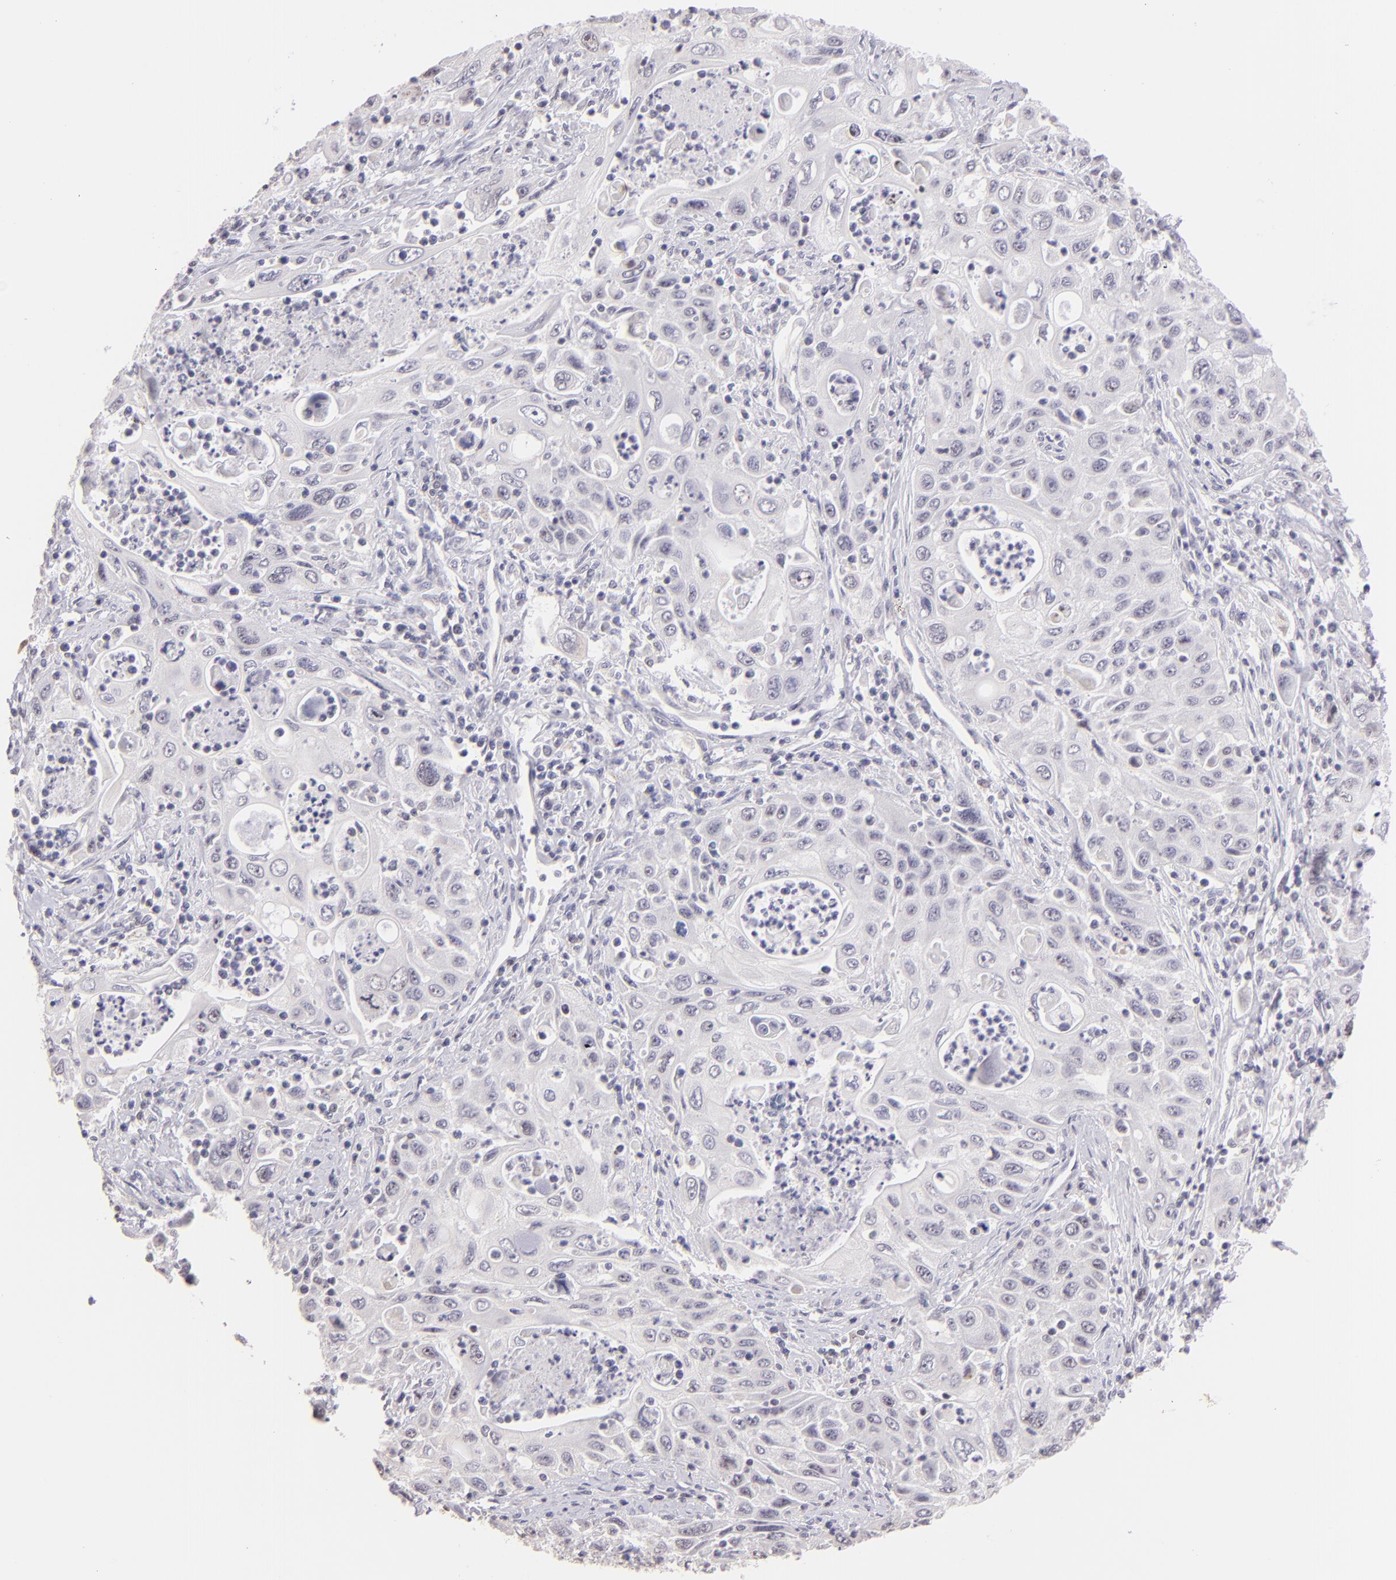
{"staining": {"intensity": "negative", "quantity": "none", "location": "none"}, "tissue": "pancreatic cancer", "cell_type": "Tumor cells", "image_type": "cancer", "snomed": [{"axis": "morphology", "description": "Adenocarcinoma, NOS"}, {"axis": "topography", "description": "Pancreas"}], "caption": "Pancreatic adenocarcinoma was stained to show a protein in brown. There is no significant positivity in tumor cells. The staining was performed using DAB (3,3'-diaminobenzidine) to visualize the protein expression in brown, while the nuclei were stained in blue with hematoxylin (Magnification: 20x).", "gene": "MAGEA1", "patient": {"sex": "male", "age": 70}}